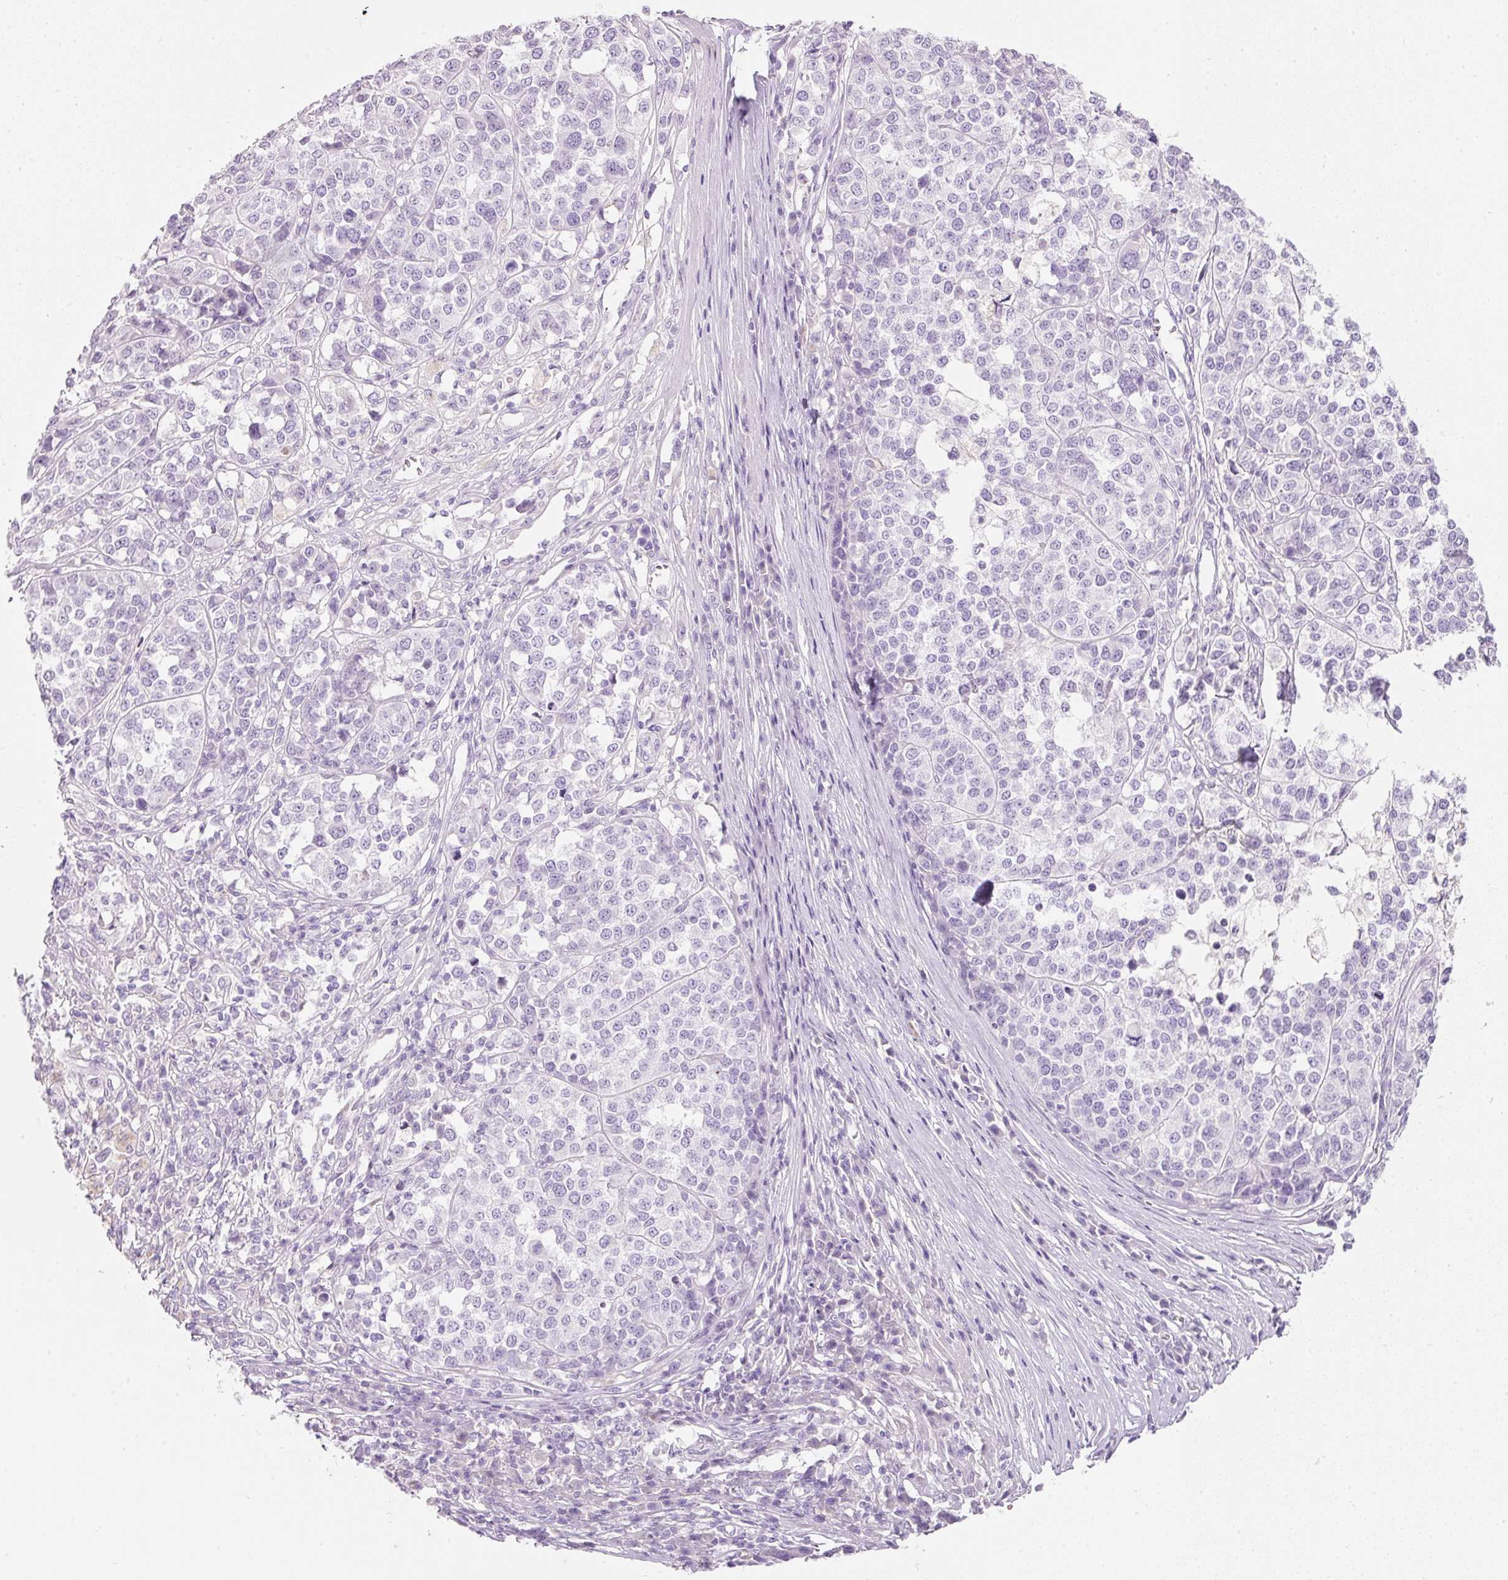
{"staining": {"intensity": "negative", "quantity": "none", "location": "none"}, "tissue": "melanoma", "cell_type": "Tumor cells", "image_type": "cancer", "snomed": [{"axis": "morphology", "description": "Malignant melanoma, Metastatic site"}, {"axis": "topography", "description": "Lymph node"}], "caption": "The micrograph exhibits no significant expression in tumor cells of melanoma.", "gene": "DNM1", "patient": {"sex": "male", "age": 44}}